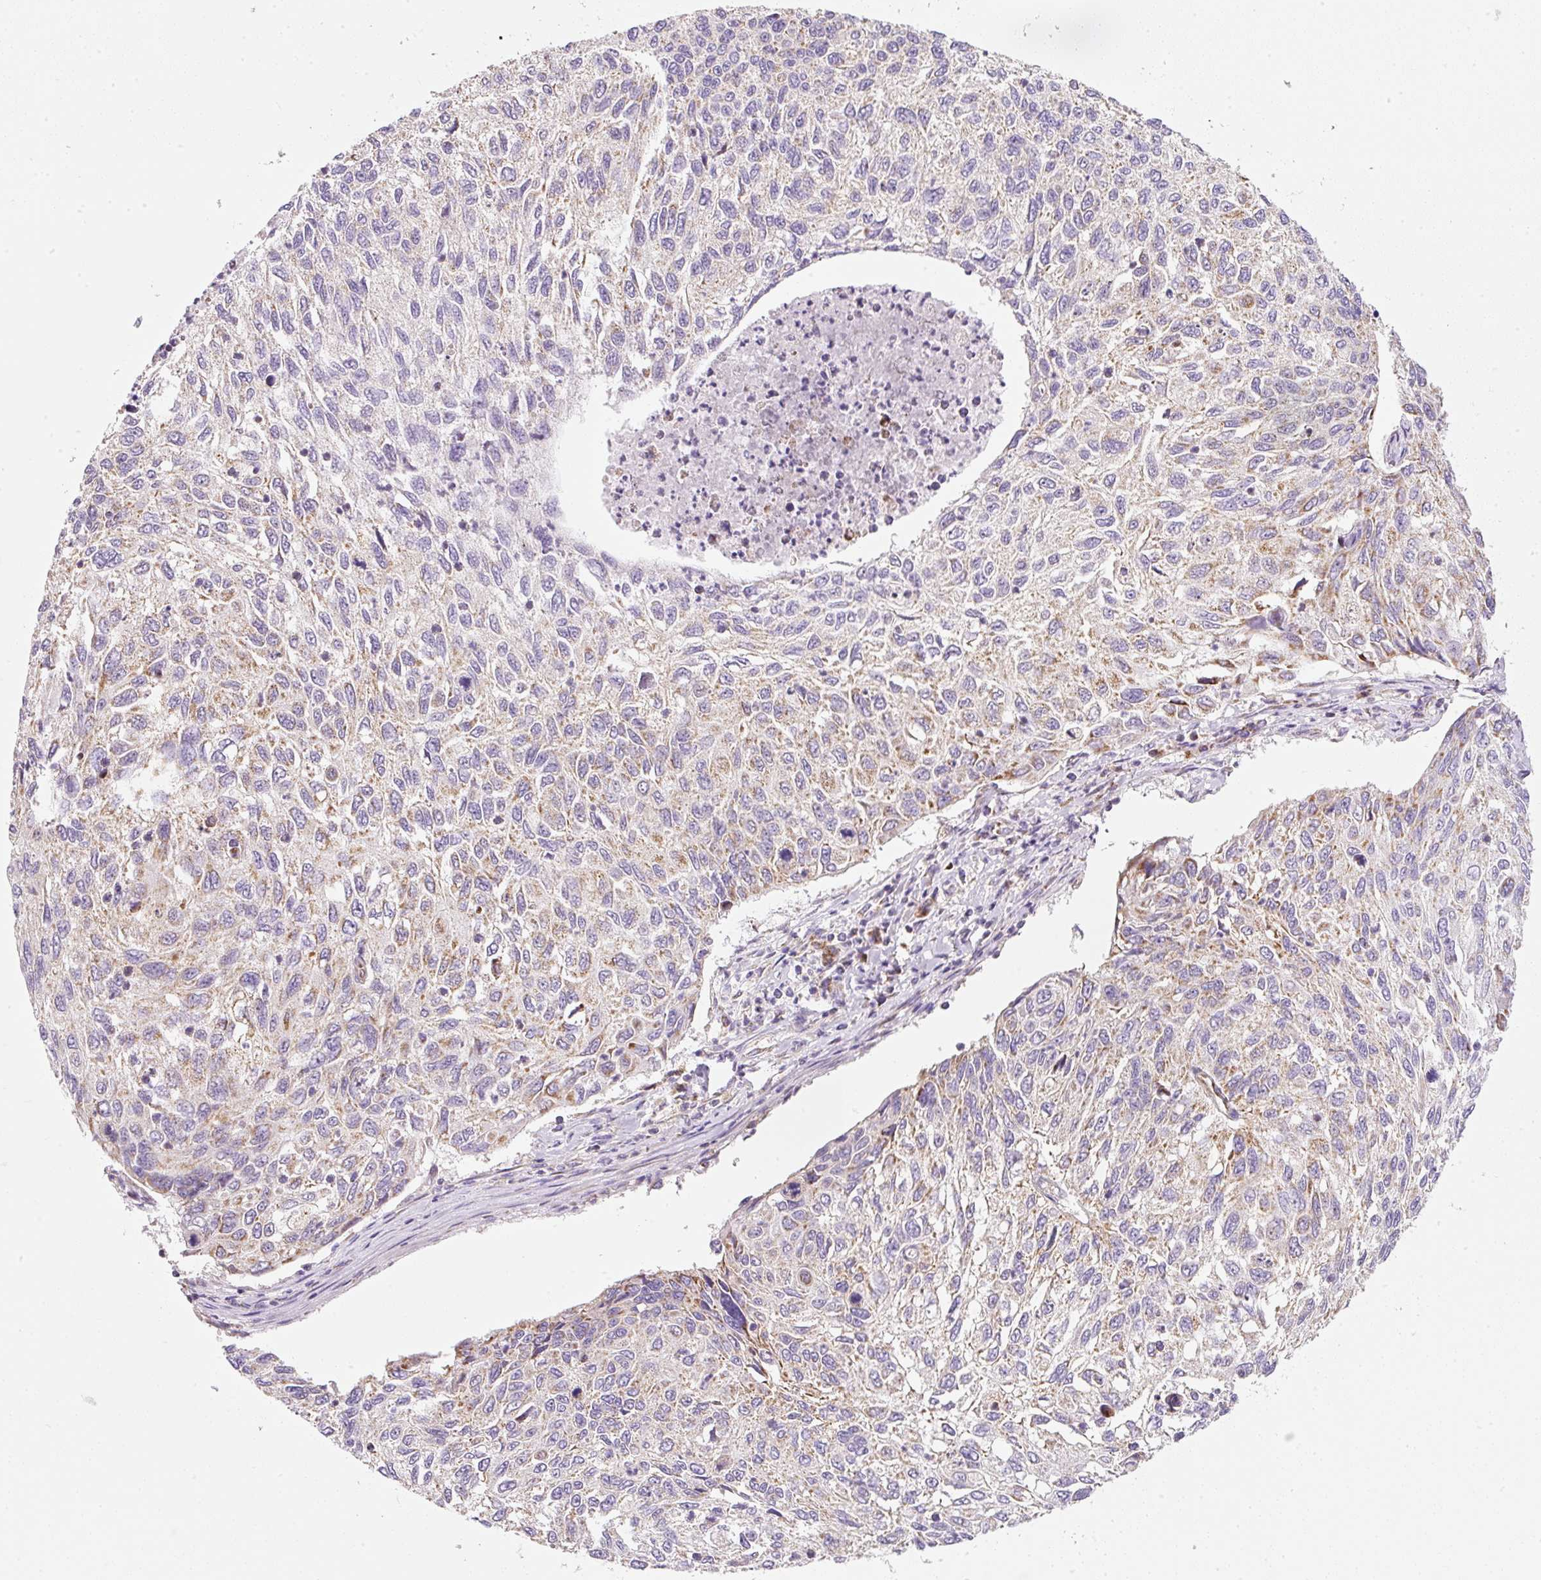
{"staining": {"intensity": "moderate", "quantity": "25%-75%", "location": "cytoplasmic/membranous"}, "tissue": "cervical cancer", "cell_type": "Tumor cells", "image_type": "cancer", "snomed": [{"axis": "morphology", "description": "Squamous cell carcinoma, NOS"}, {"axis": "topography", "description": "Cervix"}], "caption": "An immunohistochemistry image of neoplastic tissue is shown. Protein staining in brown labels moderate cytoplasmic/membranous positivity in squamous cell carcinoma (cervical) within tumor cells.", "gene": "NDUFA1", "patient": {"sex": "female", "age": 70}}